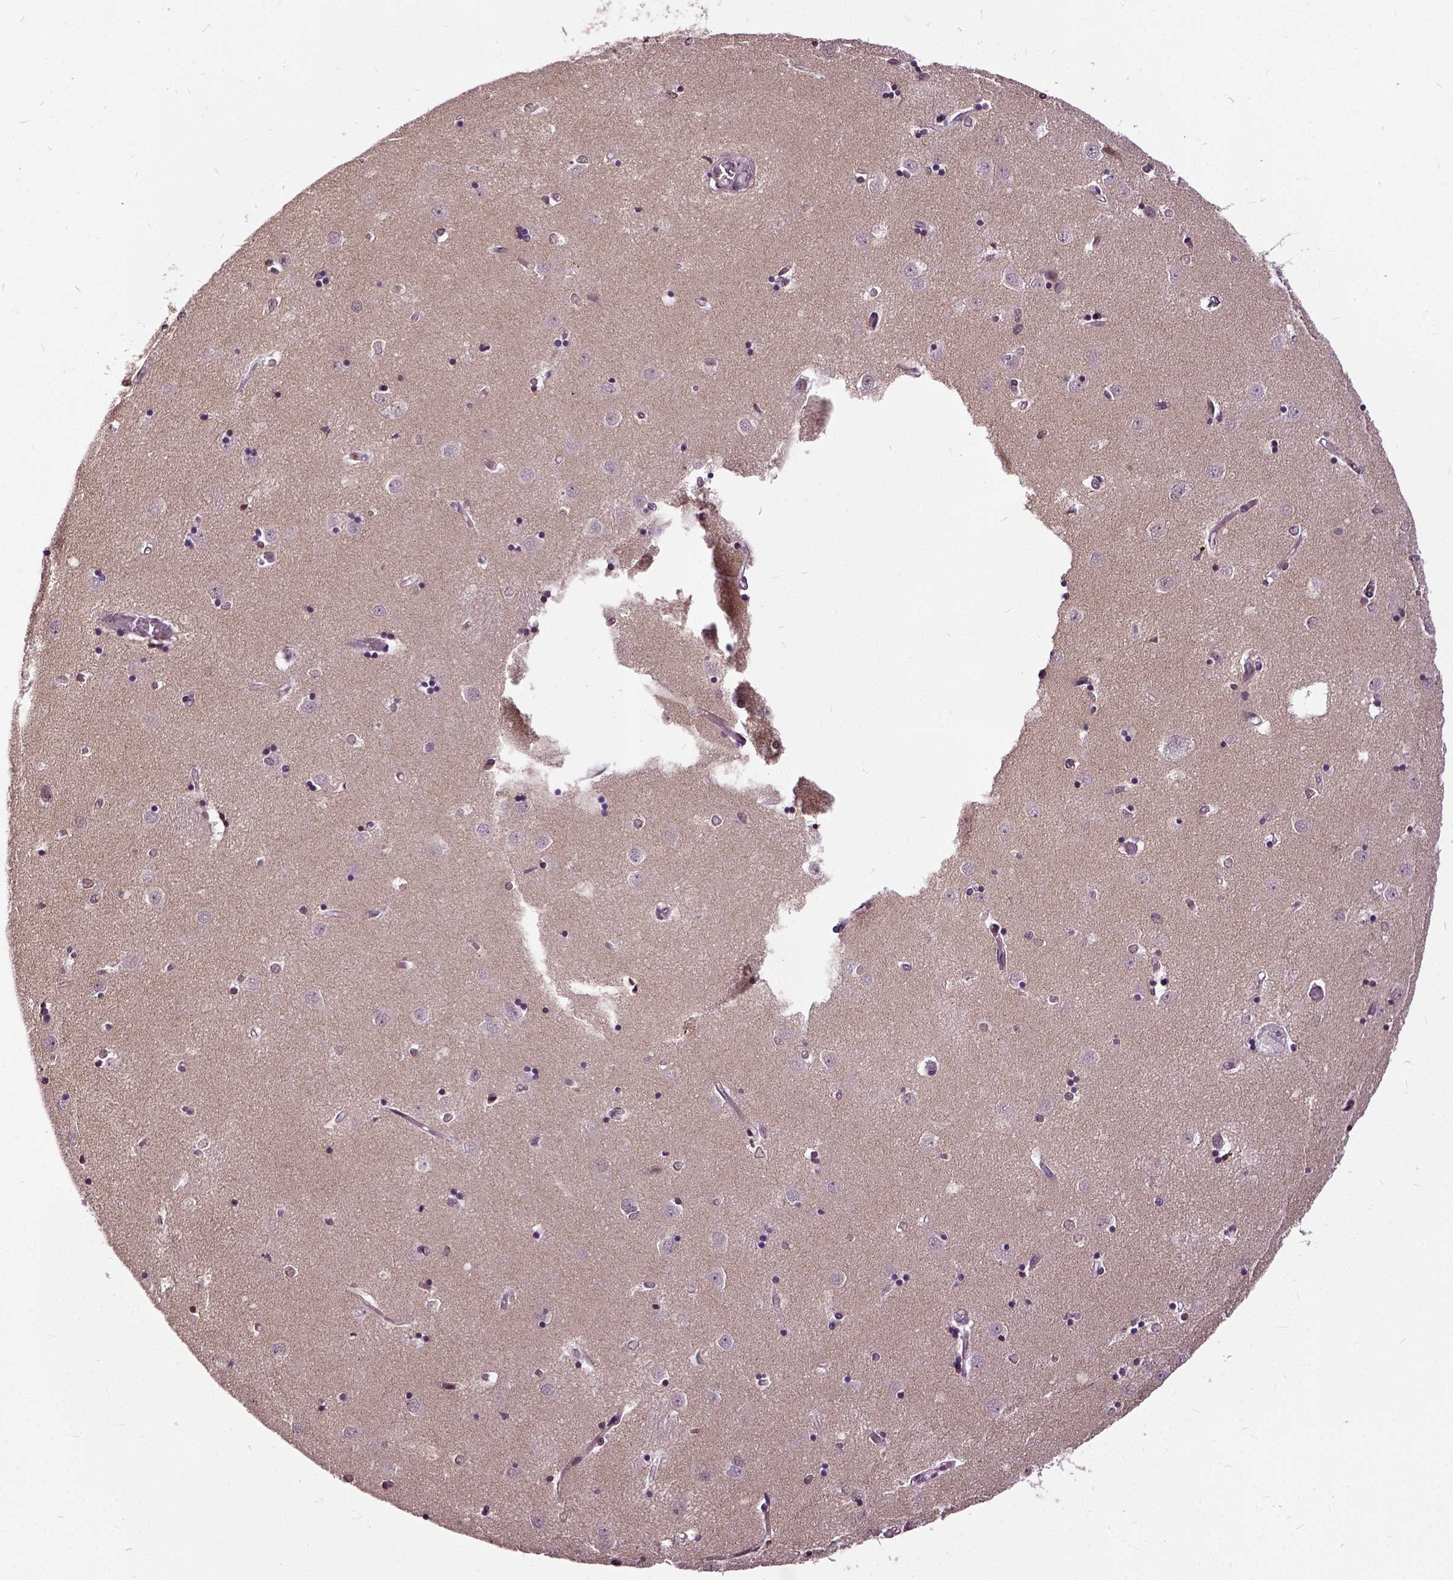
{"staining": {"intensity": "negative", "quantity": "none", "location": "none"}, "tissue": "caudate", "cell_type": "Glial cells", "image_type": "normal", "snomed": [{"axis": "morphology", "description": "Normal tissue, NOS"}, {"axis": "topography", "description": "Lateral ventricle wall"}], "caption": "IHC histopathology image of normal caudate: human caudate stained with DAB demonstrates no significant protein staining in glial cells. (DAB IHC, high magnification).", "gene": "ILRUN", "patient": {"sex": "male", "age": 54}}